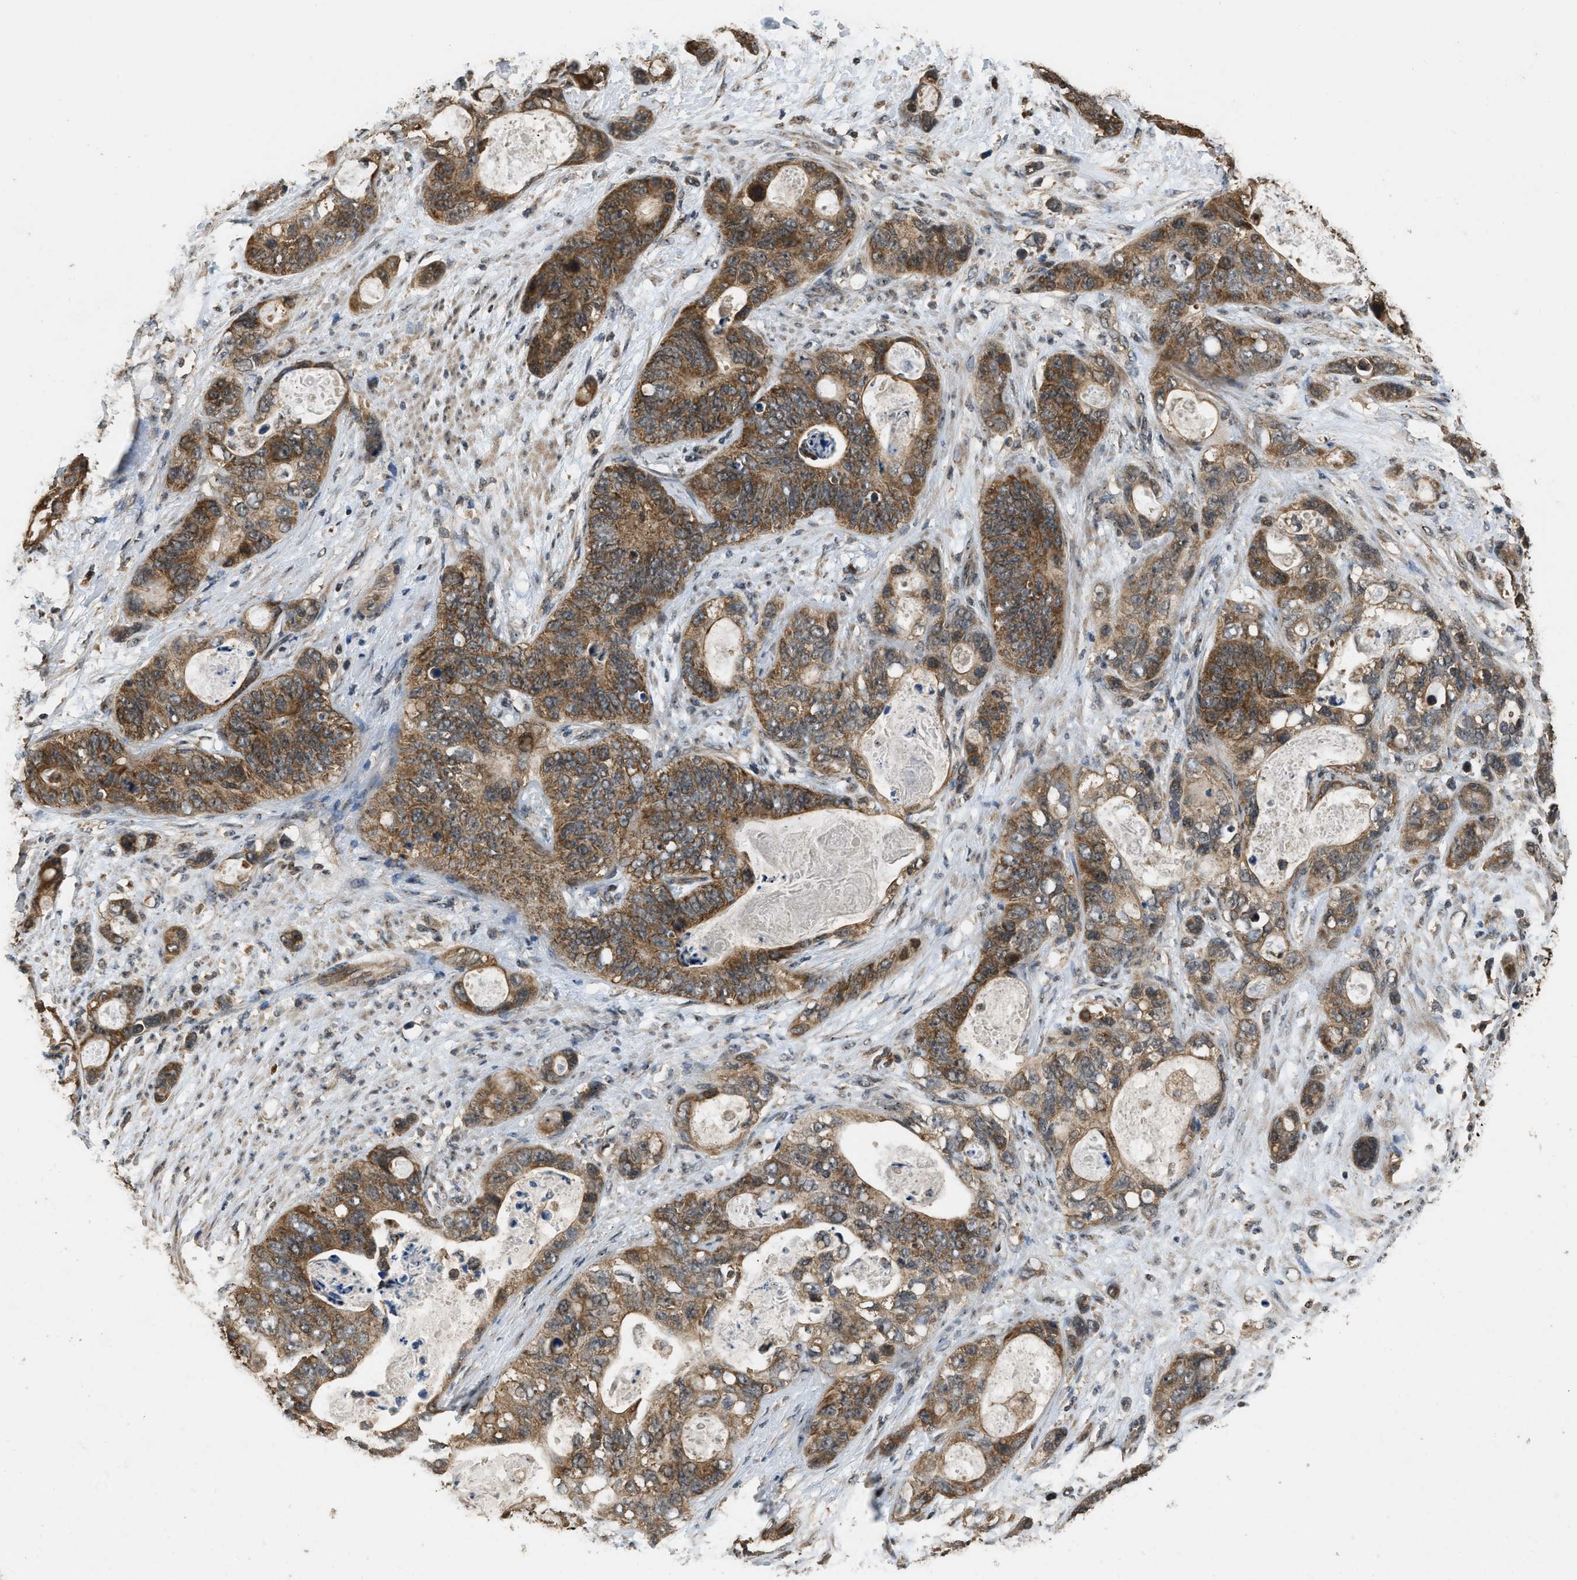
{"staining": {"intensity": "moderate", "quantity": ">75%", "location": "cytoplasmic/membranous"}, "tissue": "stomach cancer", "cell_type": "Tumor cells", "image_type": "cancer", "snomed": [{"axis": "morphology", "description": "Normal tissue, NOS"}, {"axis": "morphology", "description": "Adenocarcinoma, NOS"}, {"axis": "topography", "description": "Stomach"}], "caption": "This image shows stomach adenocarcinoma stained with IHC to label a protein in brown. The cytoplasmic/membranous of tumor cells show moderate positivity for the protein. Nuclei are counter-stained blue.", "gene": "DENND6B", "patient": {"sex": "female", "age": 89}}